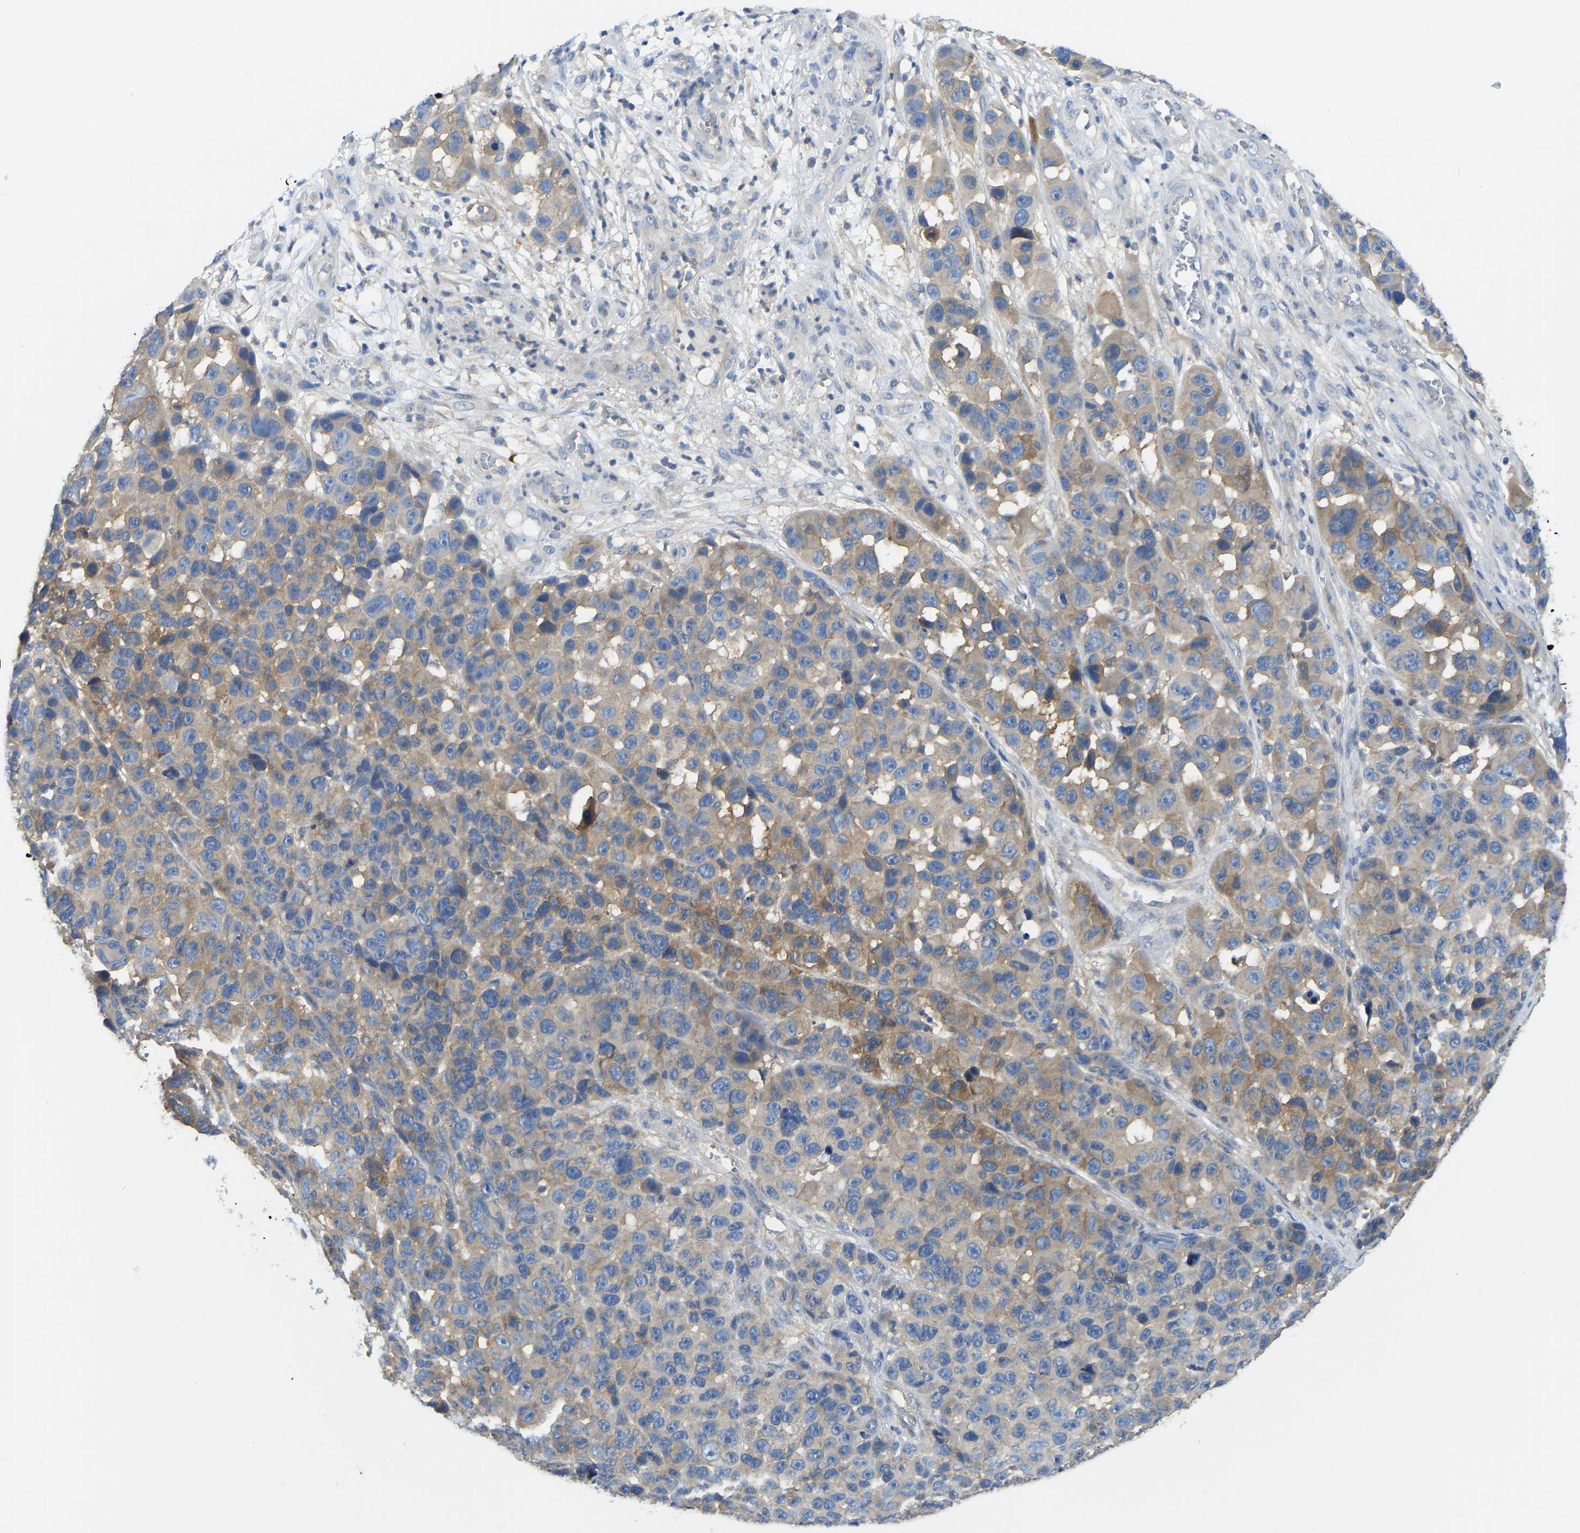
{"staining": {"intensity": "weak", "quantity": "25%-75%", "location": "cytoplasmic/membranous"}, "tissue": "melanoma", "cell_type": "Tumor cells", "image_type": "cancer", "snomed": [{"axis": "morphology", "description": "Malignant melanoma, NOS"}, {"axis": "topography", "description": "Skin"}], "caption": "Immunohistochemistry of malignant melanoma reveals low levels of weak cytoplasmic/membranous staining in approximately 25%-75% of tumor cells. (IHC, brightfield microscopy, high magnification).", "gene": "PPP3CA", "patient": {"sex": "male", "age": 53}}